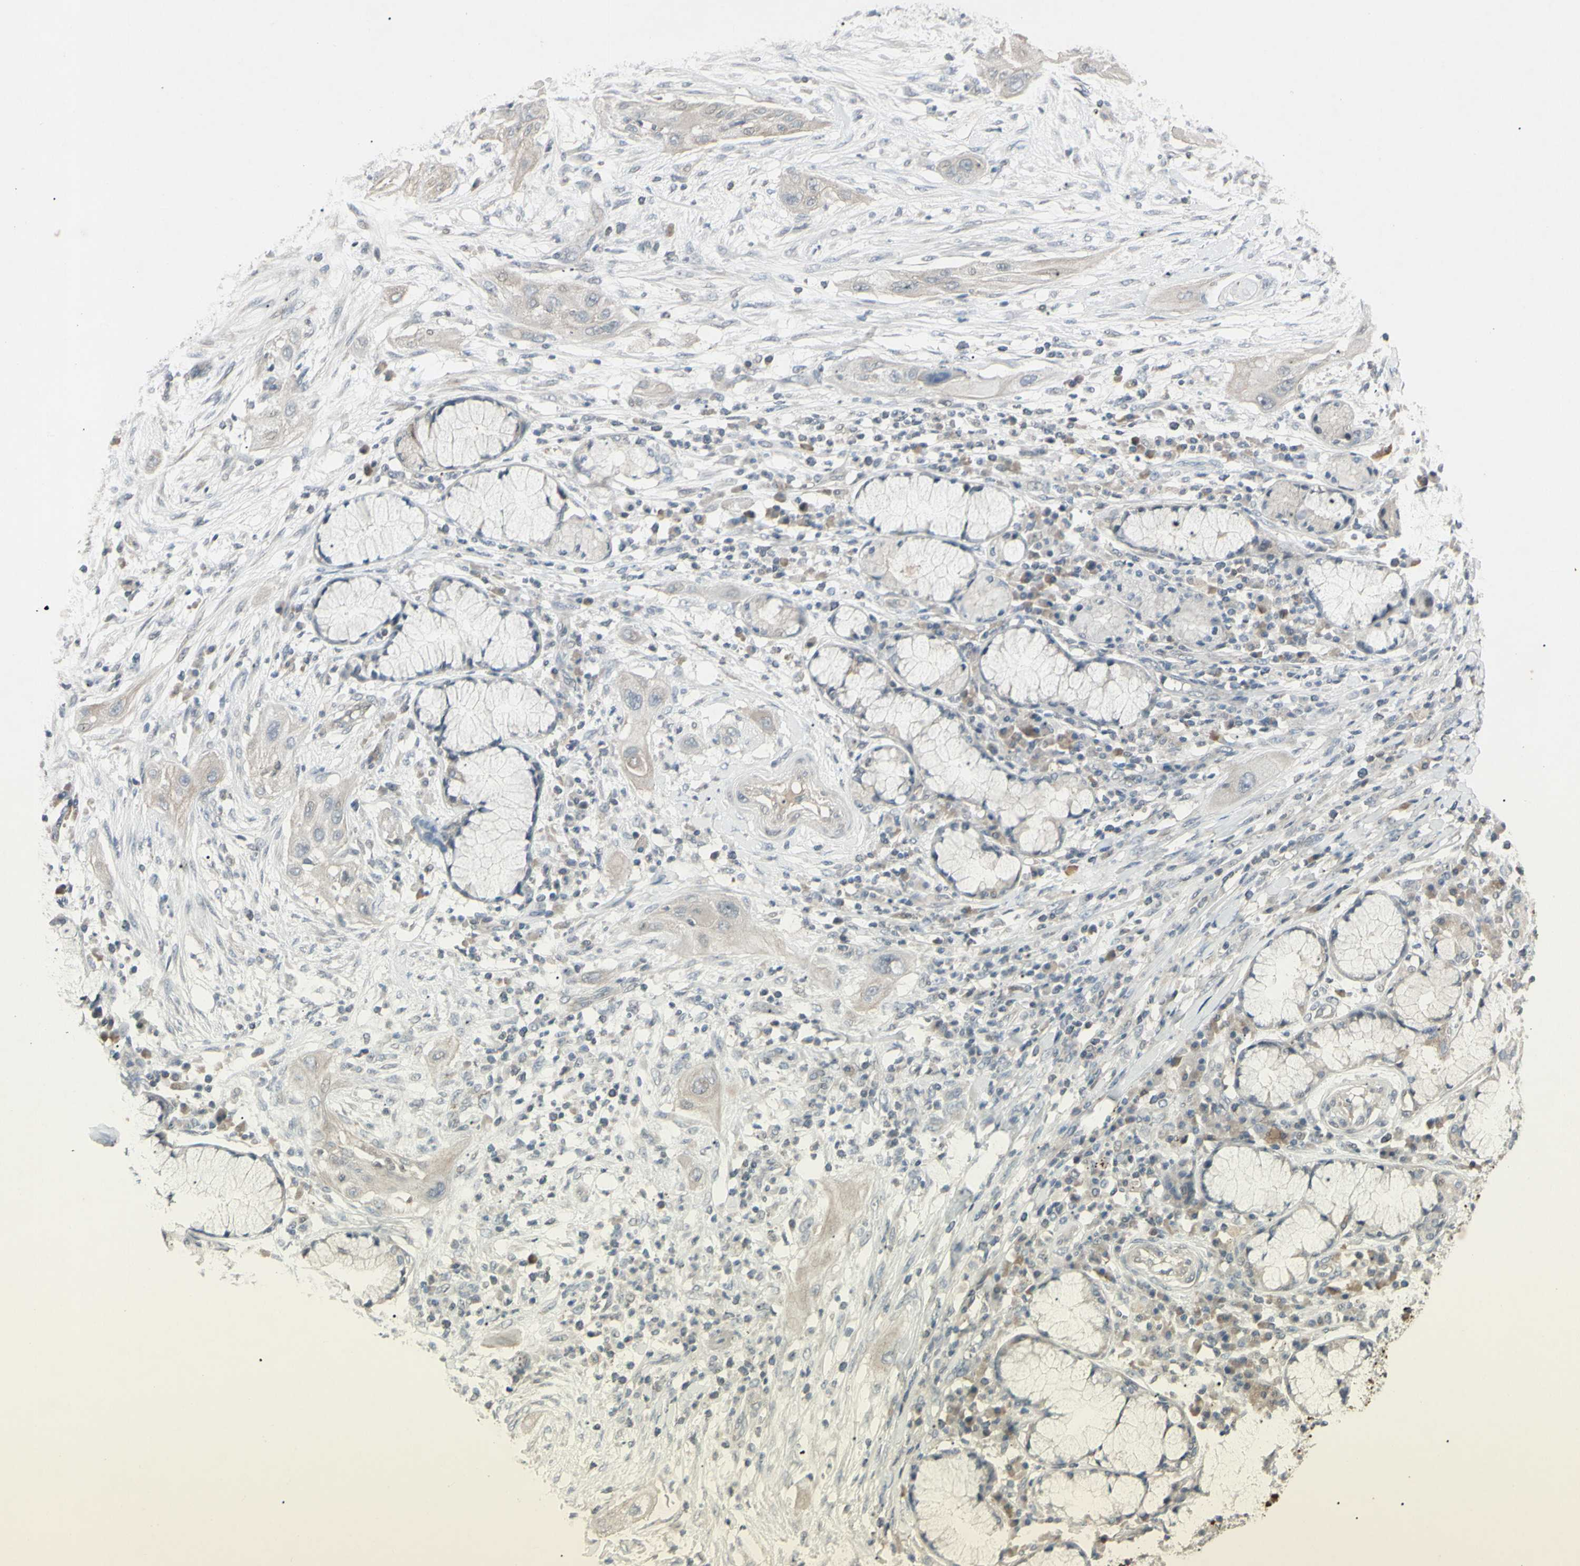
{"staining": {"intensity": "weak", "quantity": ">75%", "location": "cytoplasmic/membranous"}, "tissue": "lung cancer", "cell_type": "Tumor cells", "image_type": "cancer", "snomed": [{"axis": "morphology", "description": "Squamous cell carcinoma, NOS"}, {"axis": "topography", "description": "Lung"}], "caption": "Immunohistochemistry of squamous cell carcinoma (lung) exhibits low levels of weak cytoplasmic/membranous expression in about >75% of tumor cells.", "gene": "PIAS4", "patient": {"sex": "female", "age": 47}}